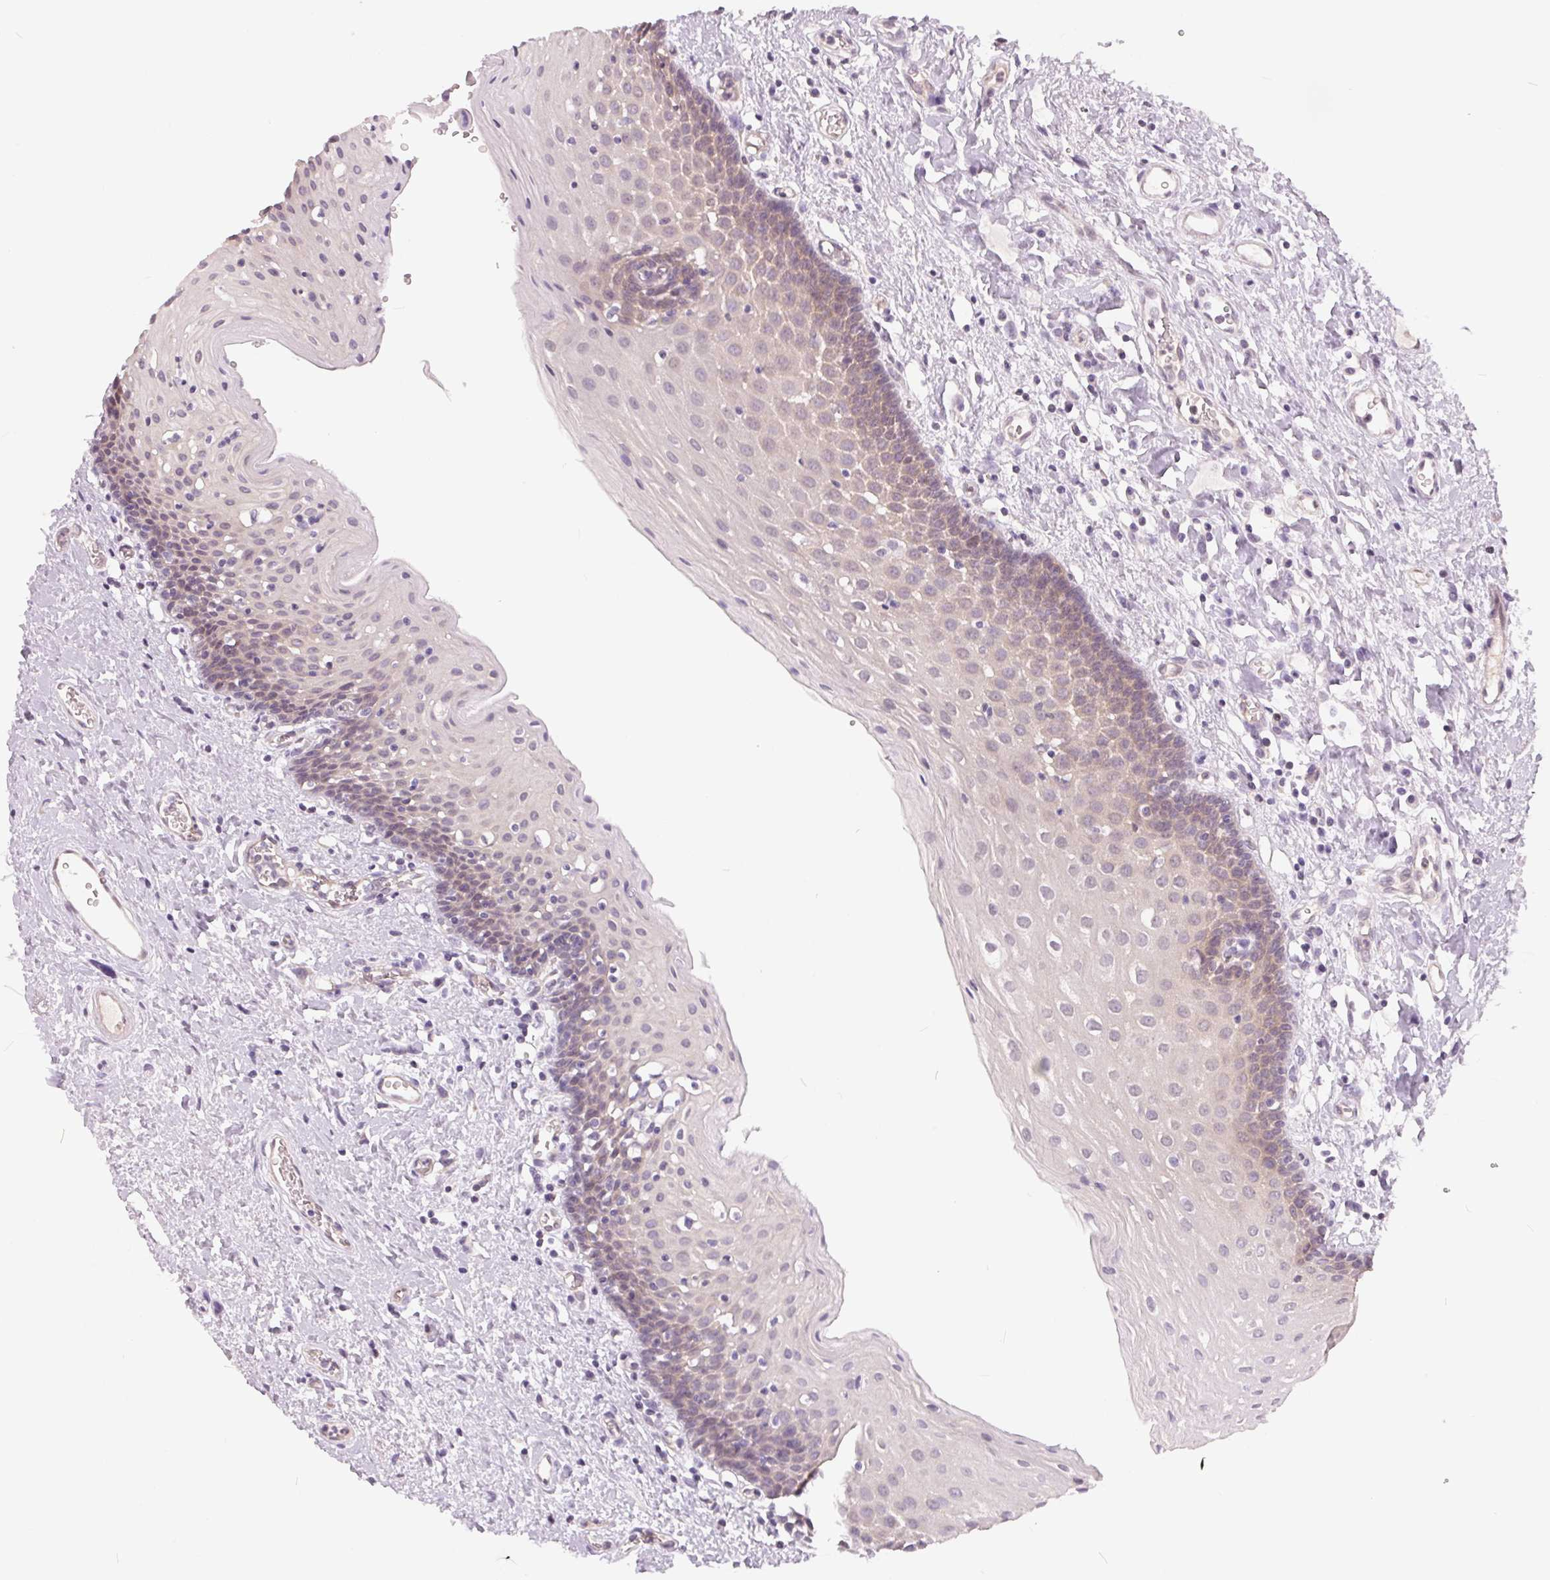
{"staining": {"intensity": "weak", "quantity": "<25%", "location": "cytoplasmic/membranous"}, "tissue": "oral mucosa", "cell_type": "Squamous epithelial cells", "image_type": "normal", "snomed": [{"axis": "morphology", "description": "Normal tissue, NOS"}, {"axis": "topography", "description": "Oral tissue"}], "caption": "There is no significant expression in squamous epithelial cells of oral mucosa. (Immunohistochemistry, brightfield microscopy, high magnification).", "gene": "BLMH", "patient": {"sex": "female", "age": 43}}